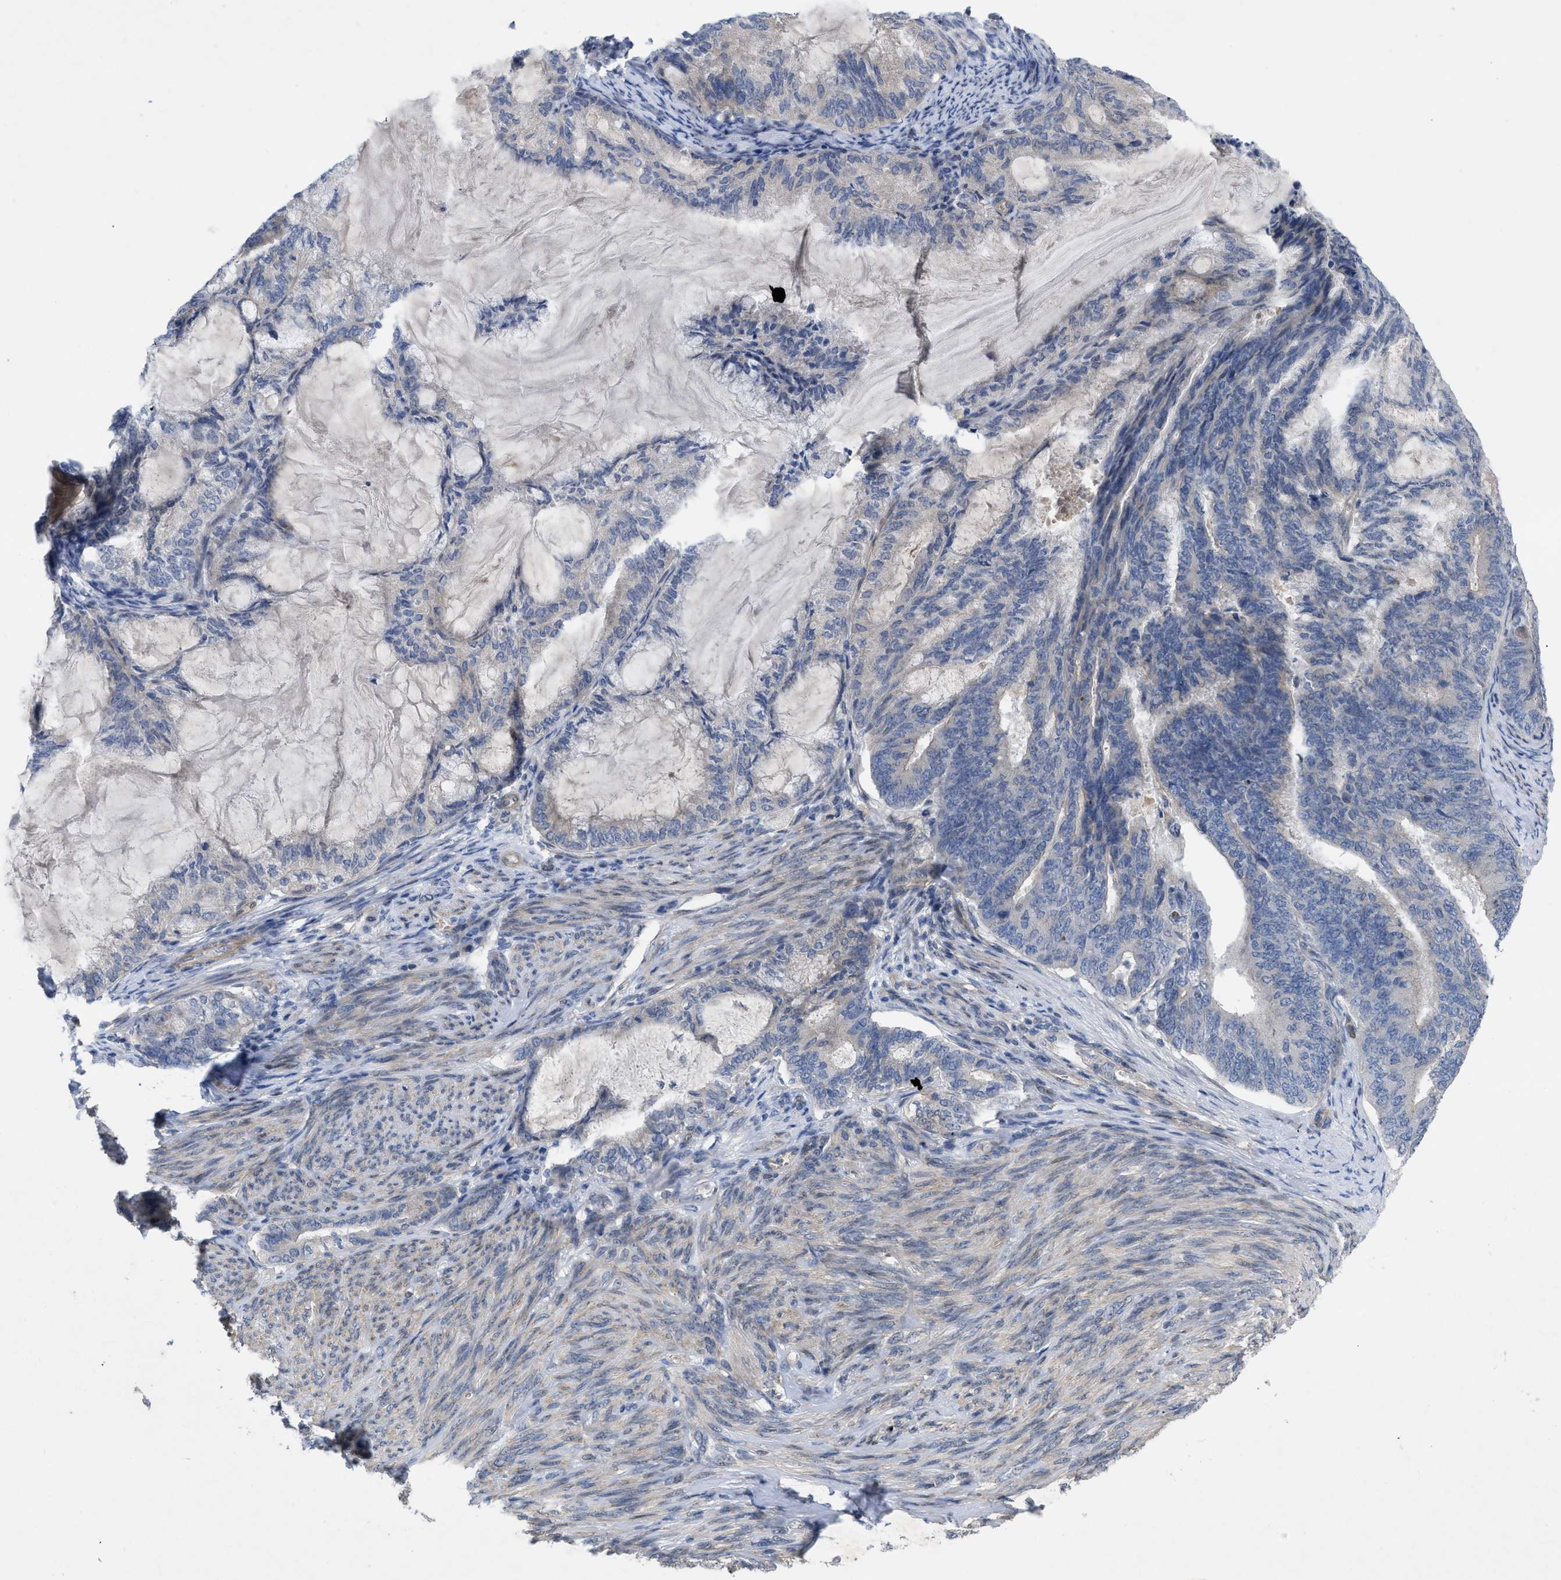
{"staining": {"intensity": "negative", "quantity": "none", "location": "none"}, "tissue": "endometrial cancer", "cell_type": "Tumor cells", "image_type": "cancer", "snomed": [{"axis": "morphology", "description": "Adenocarcinoma, NOS"}, {"axis": "topography", "description": "Endometrium"}], "caption": "A micrograph of endometrial cancer stained for a protein demonstrates no brown staining in tumor cells. (DAB (3,3'-diaminobenzidine) IHC with hematoxylin counter stain).", "gene": "NDEL1", "patient": {"sex": "female", "age": 86}}